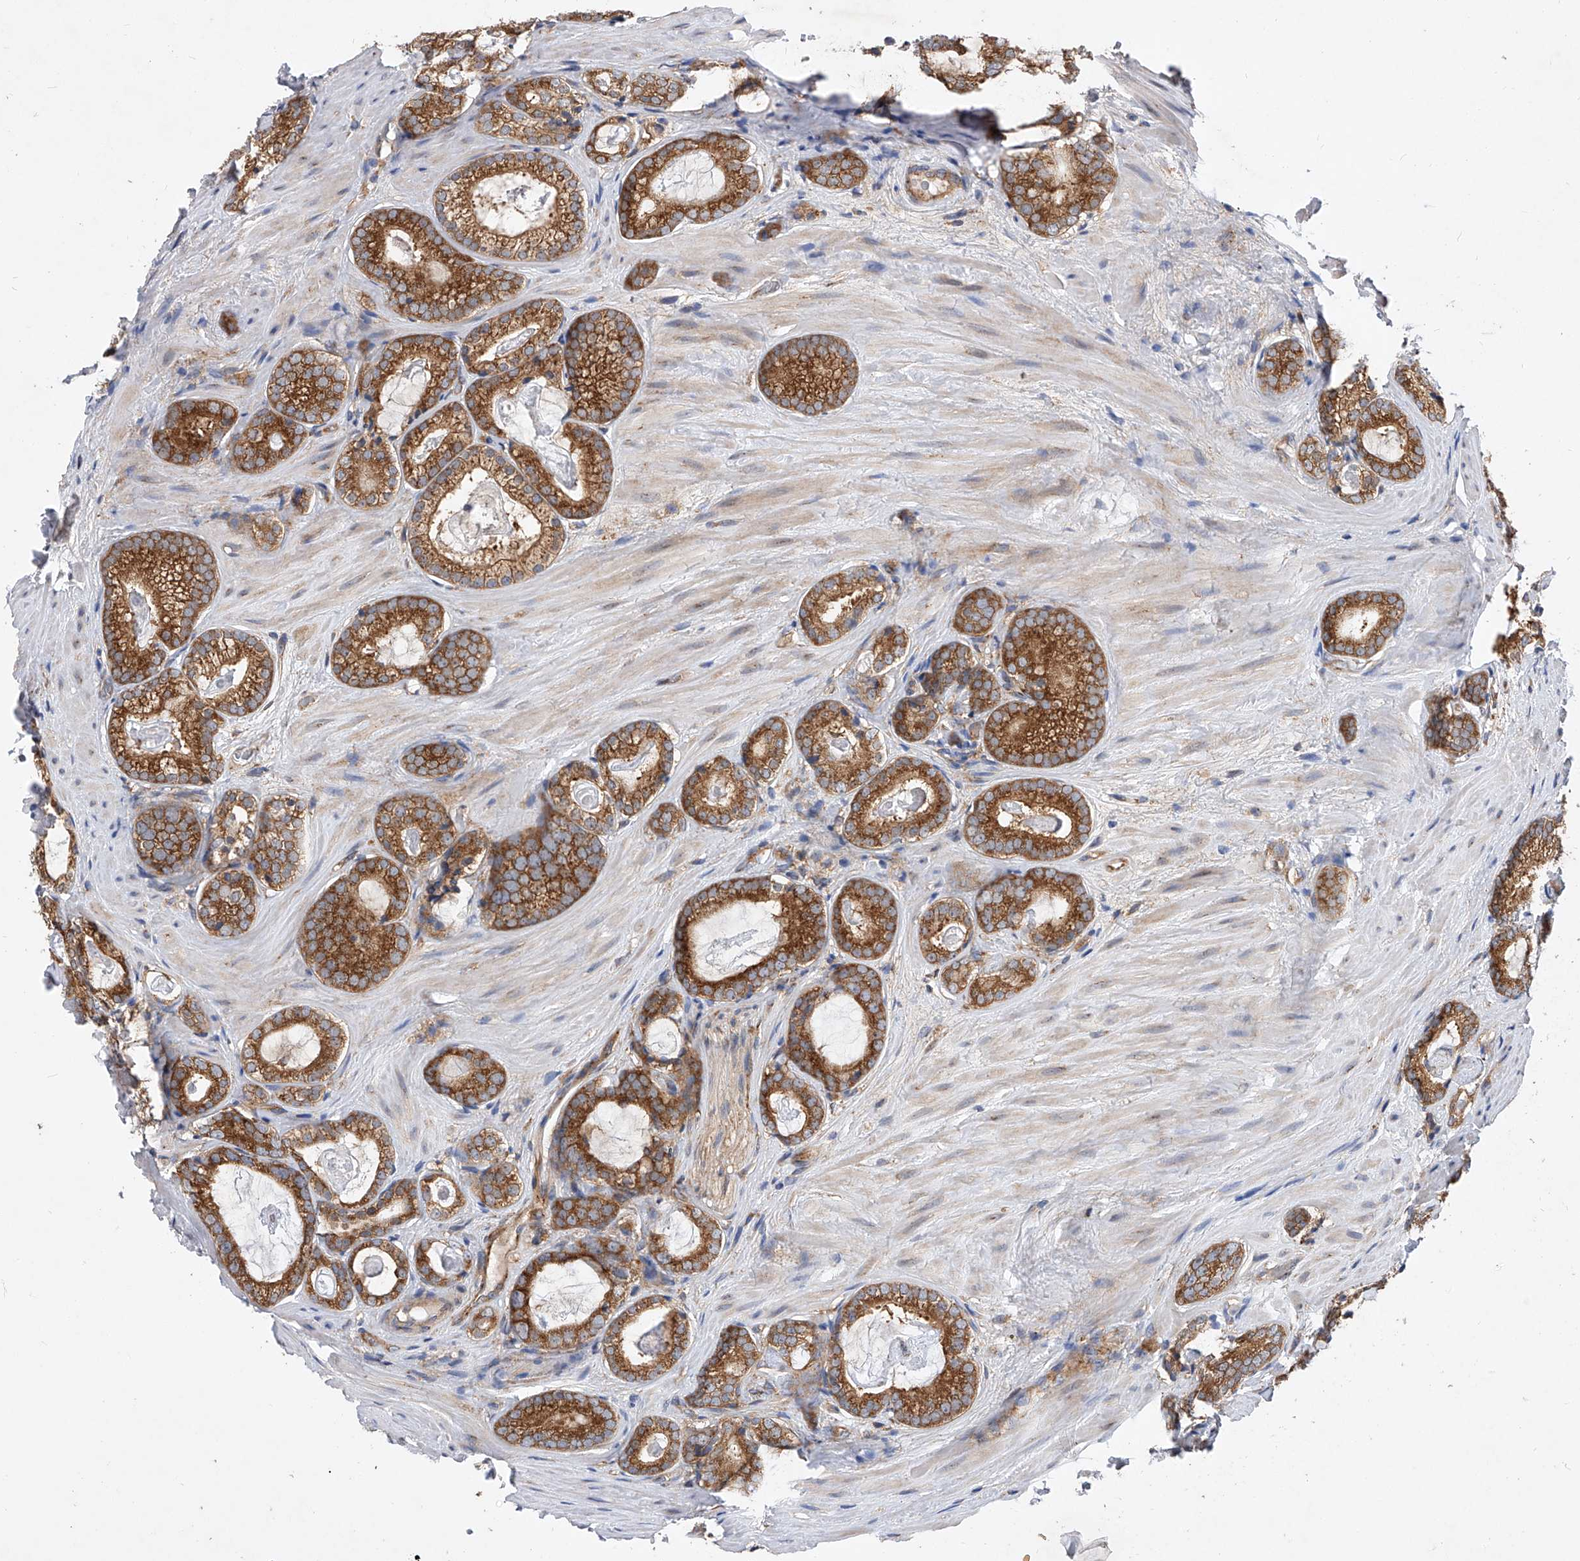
{"staining": {"intensity": "strong", "quantity": ">75%", "location": "cytoplasmic/membranous"}, "tissue": "prostate cancer", "cell_type": "Tumor cells", "image_type": "cancer", "snomed": [{"axis": "morphology", "description": "Adenocarcinoma, High grade"}, {"axis": "topography", "description": "Prostate"}], "caption": "Tumor cells demonstrate high levels of strong cytoplasmic/membranous expression in approximately >75% of cells in human prostate cancer. (IHC, brightfield microscopy, high magnification).", "gene": "CFAP410", "patient": {"sex": "male", "age": 63}}